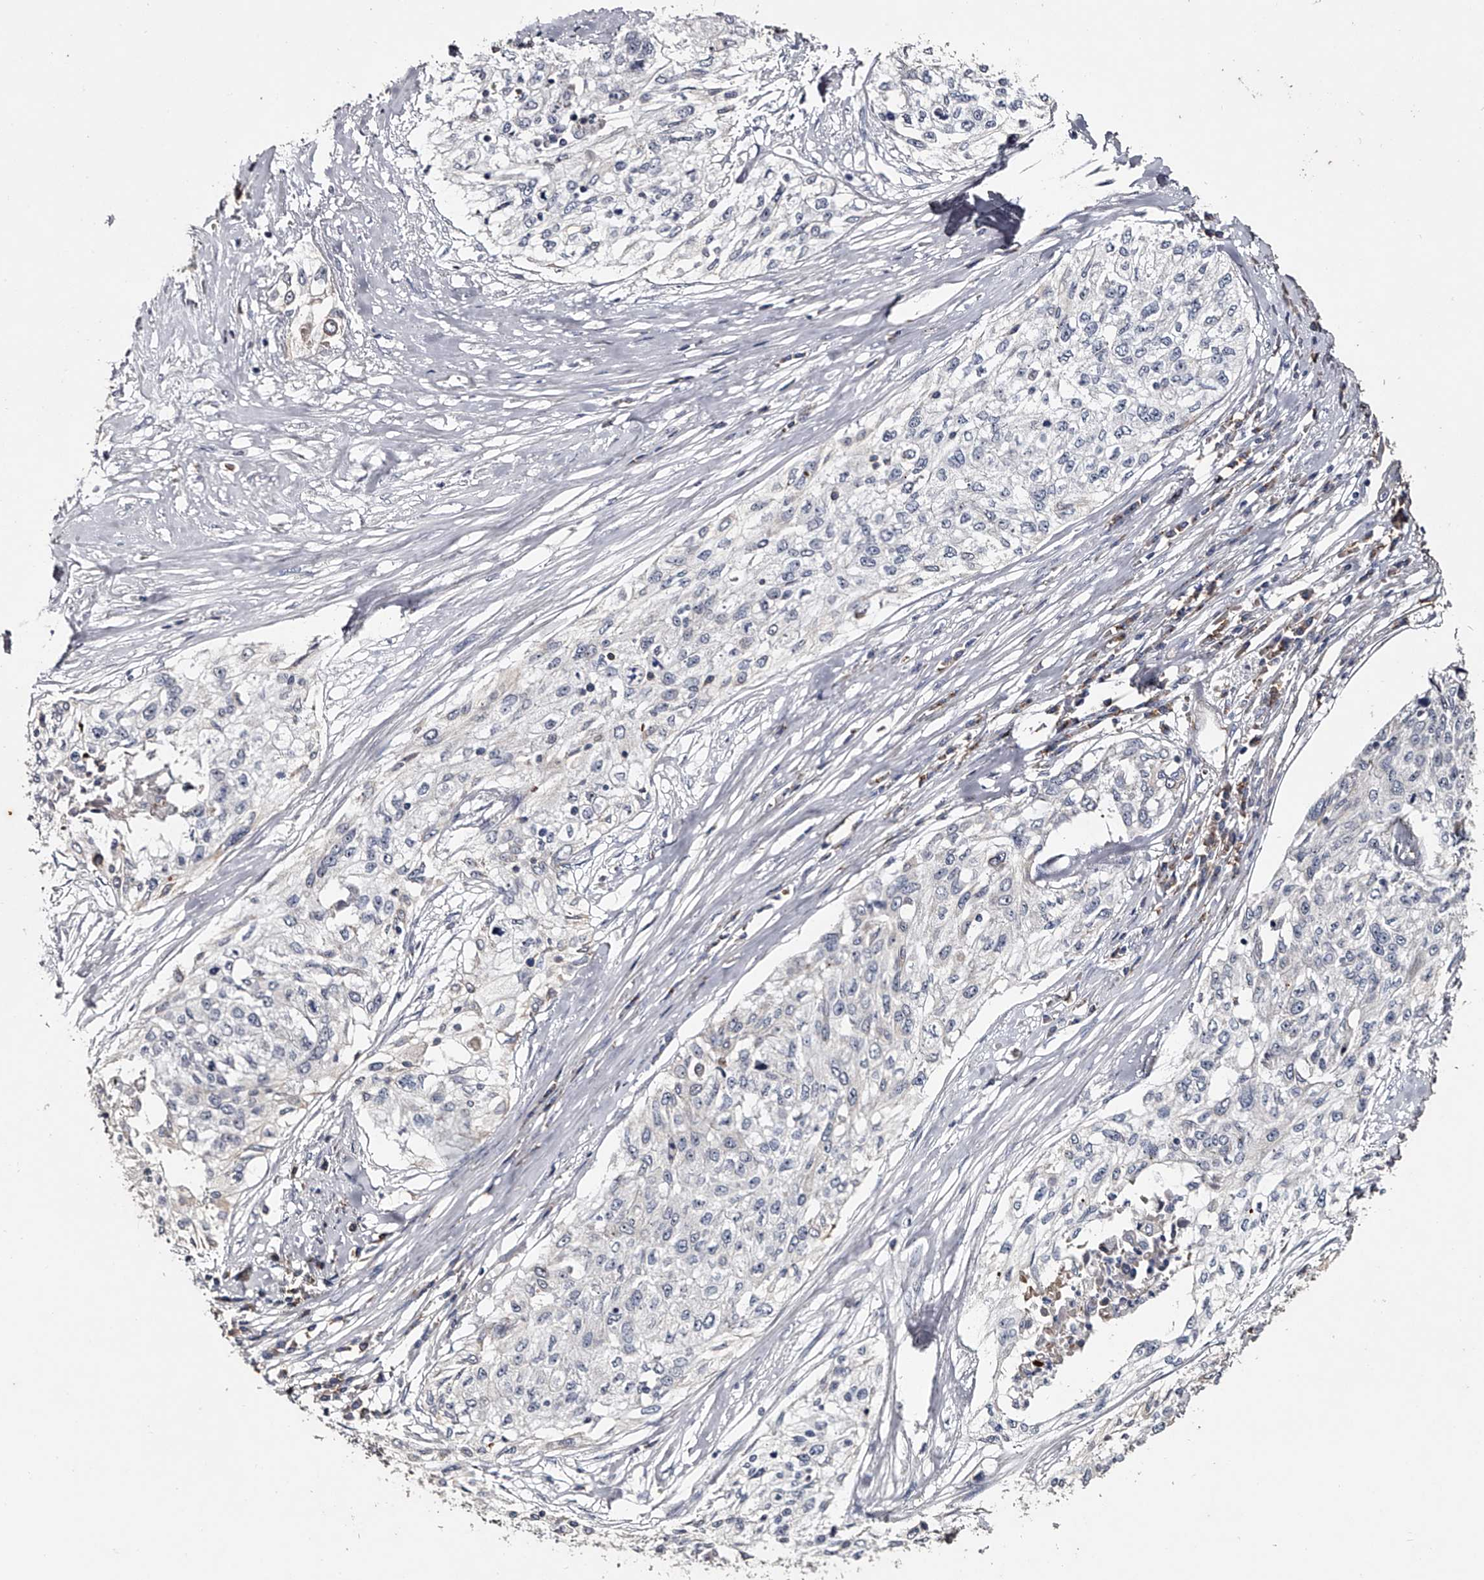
{"staining": {"intensity": "negative", "quantity": "none", "location": "none"}, "tissue": "cervical cancer", "cell_type": "Tumor cells", "image_type": "cancer", "snomed": [{"axis": "morphology", "description": "Squamous cell carcinoma, NOS"}, {"axis": "topography", "description": "Cervix"}], "caption": "This is an IHC photomicrograph of squamous cell carcinoma (cervical). There is no staining in tumor cells.", "gene": "MDN1", "patient": {"sex": "female", "age": 57}}